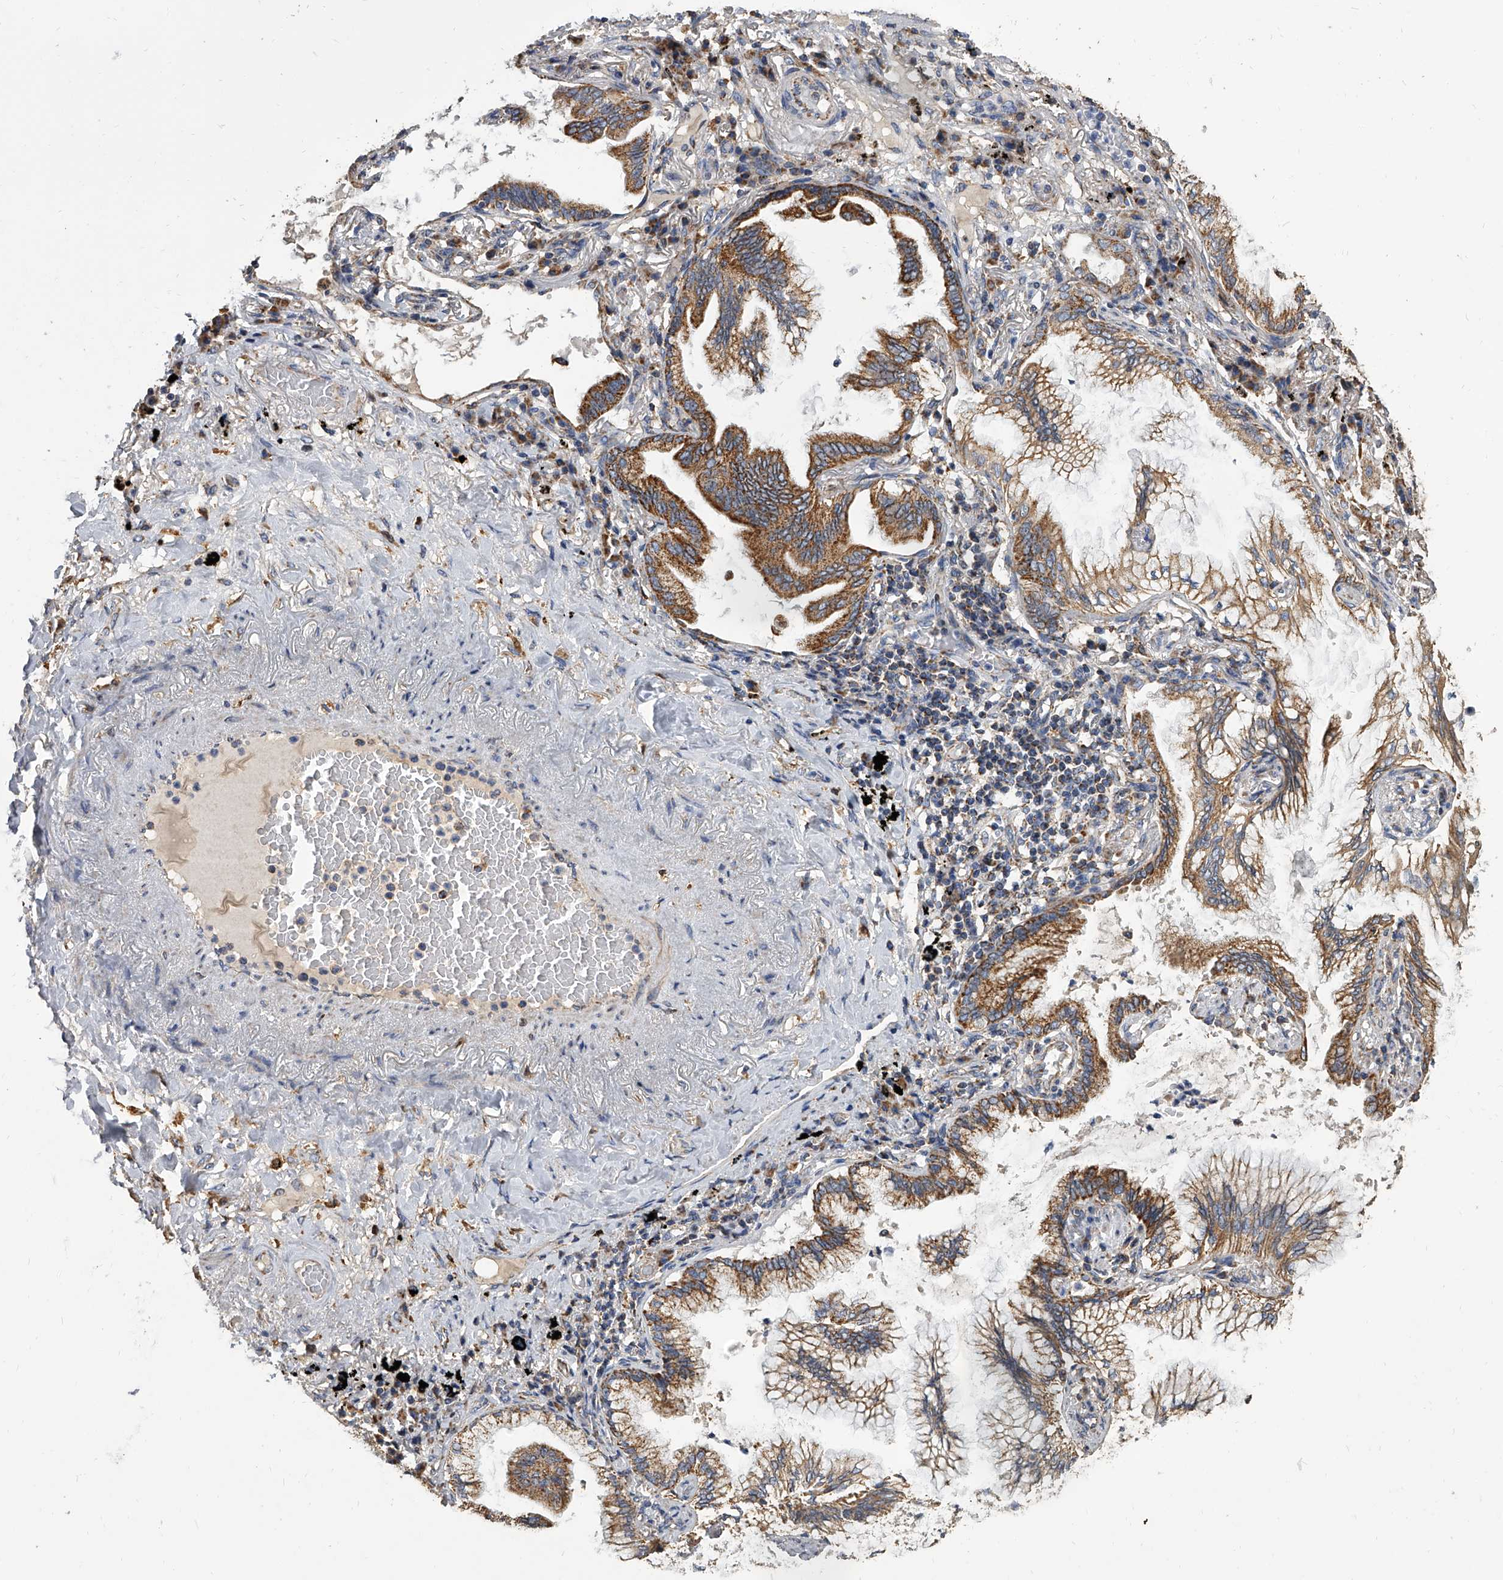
{"staining": {"intensity": "moderate", "quantity": ">75%", "location": "cytoplasmic/membranous"}, "tissue": "lung cancer", "cell_type": "Tumor cells", "image_type": "cancer", "snomed": [{"axis": "morphology", "description": "Adenocarcinoma, NOS"}, {"axis": "topography", "description": "Lung"}], "caption": "Immunohistochemical staining of human lung cancer (adenocarcinoma) reveals moderate cytoplasmic/membranous protein positivity in approximately >75% of tumor cells.", "gene": "MRPL28", "patient": {"sex": "female", "age": 70}}